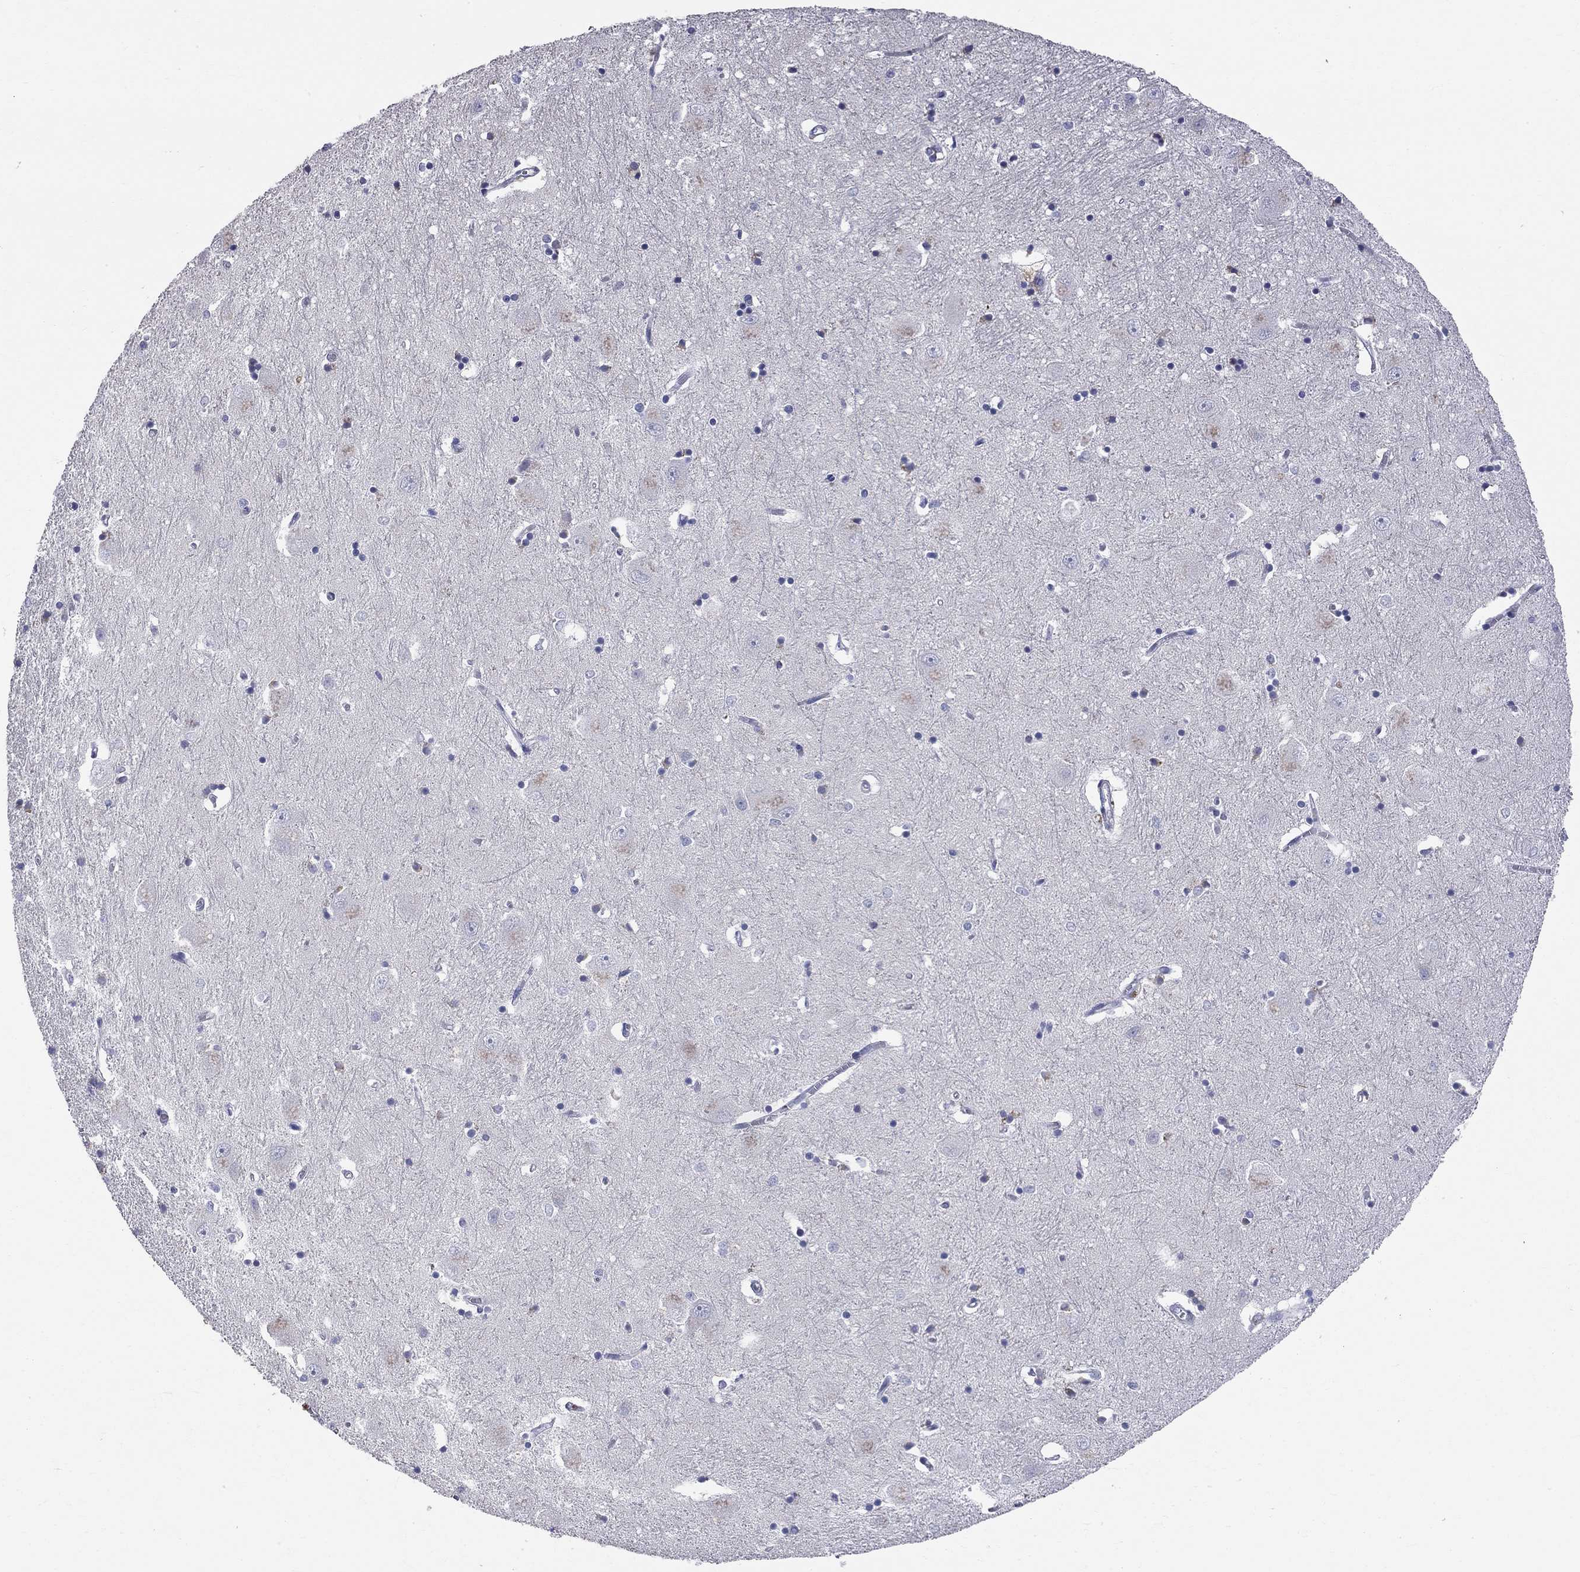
{"staining": {"intensity": "negative", "quantity": "none", "location": "none"}, "tissue": "caudate", "cell_type": "Glial cells", "image_type": "normal", "snomed": [{"axis": "morphology", "description": "Normal tissue, NOS"}, {"axis": "topography", "description": "Lateral ventricle wall"}], "caption": "Micrograph shows no protein staining in glial cells of unremarkable caudate. The staining was performed using DAB to visualize the protein expression in brown, while the nuclei were stained in blue with hematoxylin (Magnification: 20x).", "gene": "ACSL1", "patient": {"sex": "male", "age": 54}}